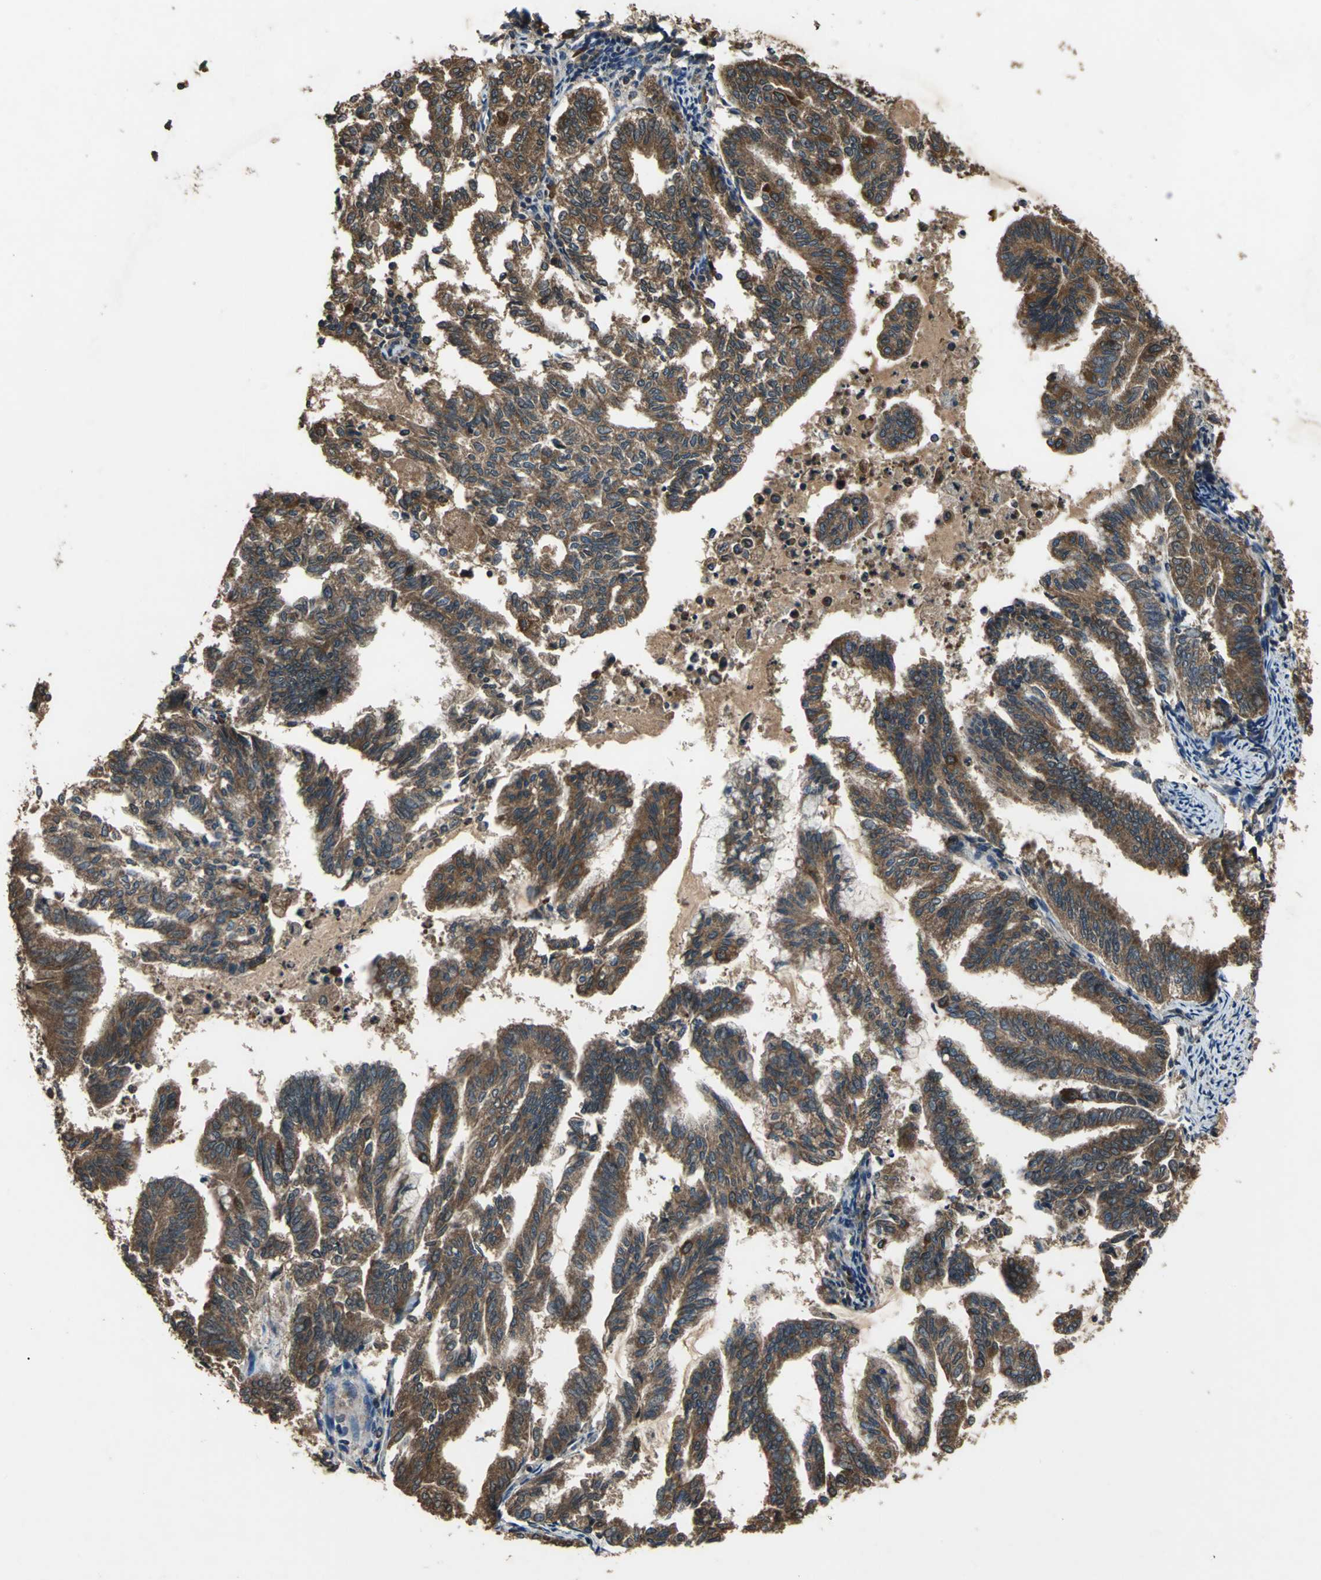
{"staining": {"intensity": "strong", "quantity": ">75%", "location": "cytoplasmic/membranous"}, "tissue": "endometrial cancer", "cell_type": "Tumor cells", "image_type": "cancer", "snomed": [{"axis": "morphology", "description": "Adenocarcinoma, NOS"}, {"axis": "topography", "description": "Endometrium"}], "caption": "Immunohistochemistry (IHC) photomicrograph of endometrial adenocarcinoma stained for a protein (brown), which demonstrates high levels of strong cytoplasmic/membranous staining in about >75% of tumor cells.", "gene": "ZNF608", "patient": {"sex": "female", "age": 79}}